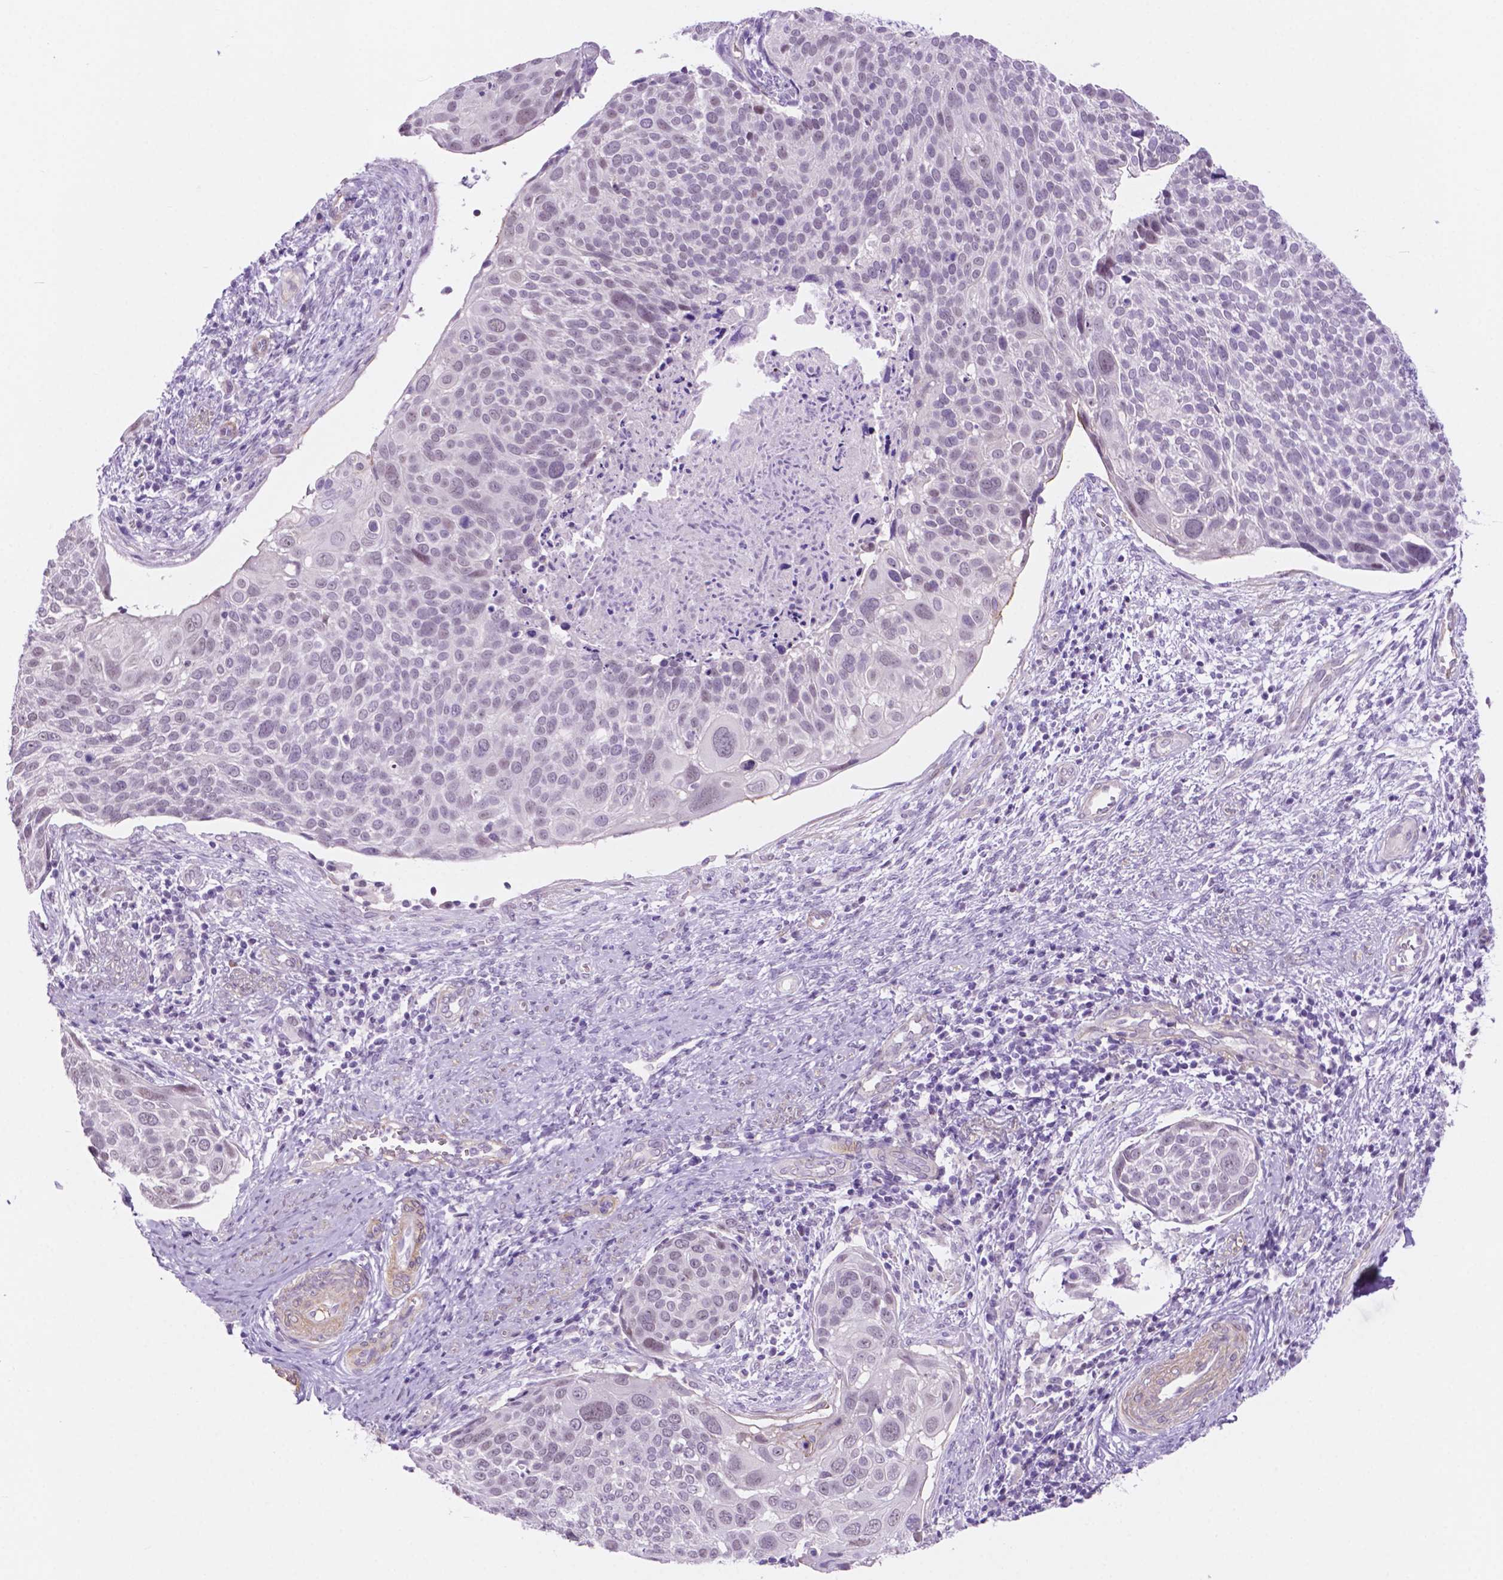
{"staining": {"intensity": "negative", "quantity": "none", "location": "none"}, "tissue": "cervical cancer", "cell_type": "Tumor cells", "image_type": "cancer", "snomed": [{"axis": "morphology", "description": "Squamous cell carcinoma, NOS"}, {"axis": "topography", "description": "Cervix"}], "caption": "Immunohistochemical staining of cervical squamous cell carcinoma displays no significant positivity in tumor cells.", "gene": "ACY3", "patient": {"sex": "female", "age": 39}}